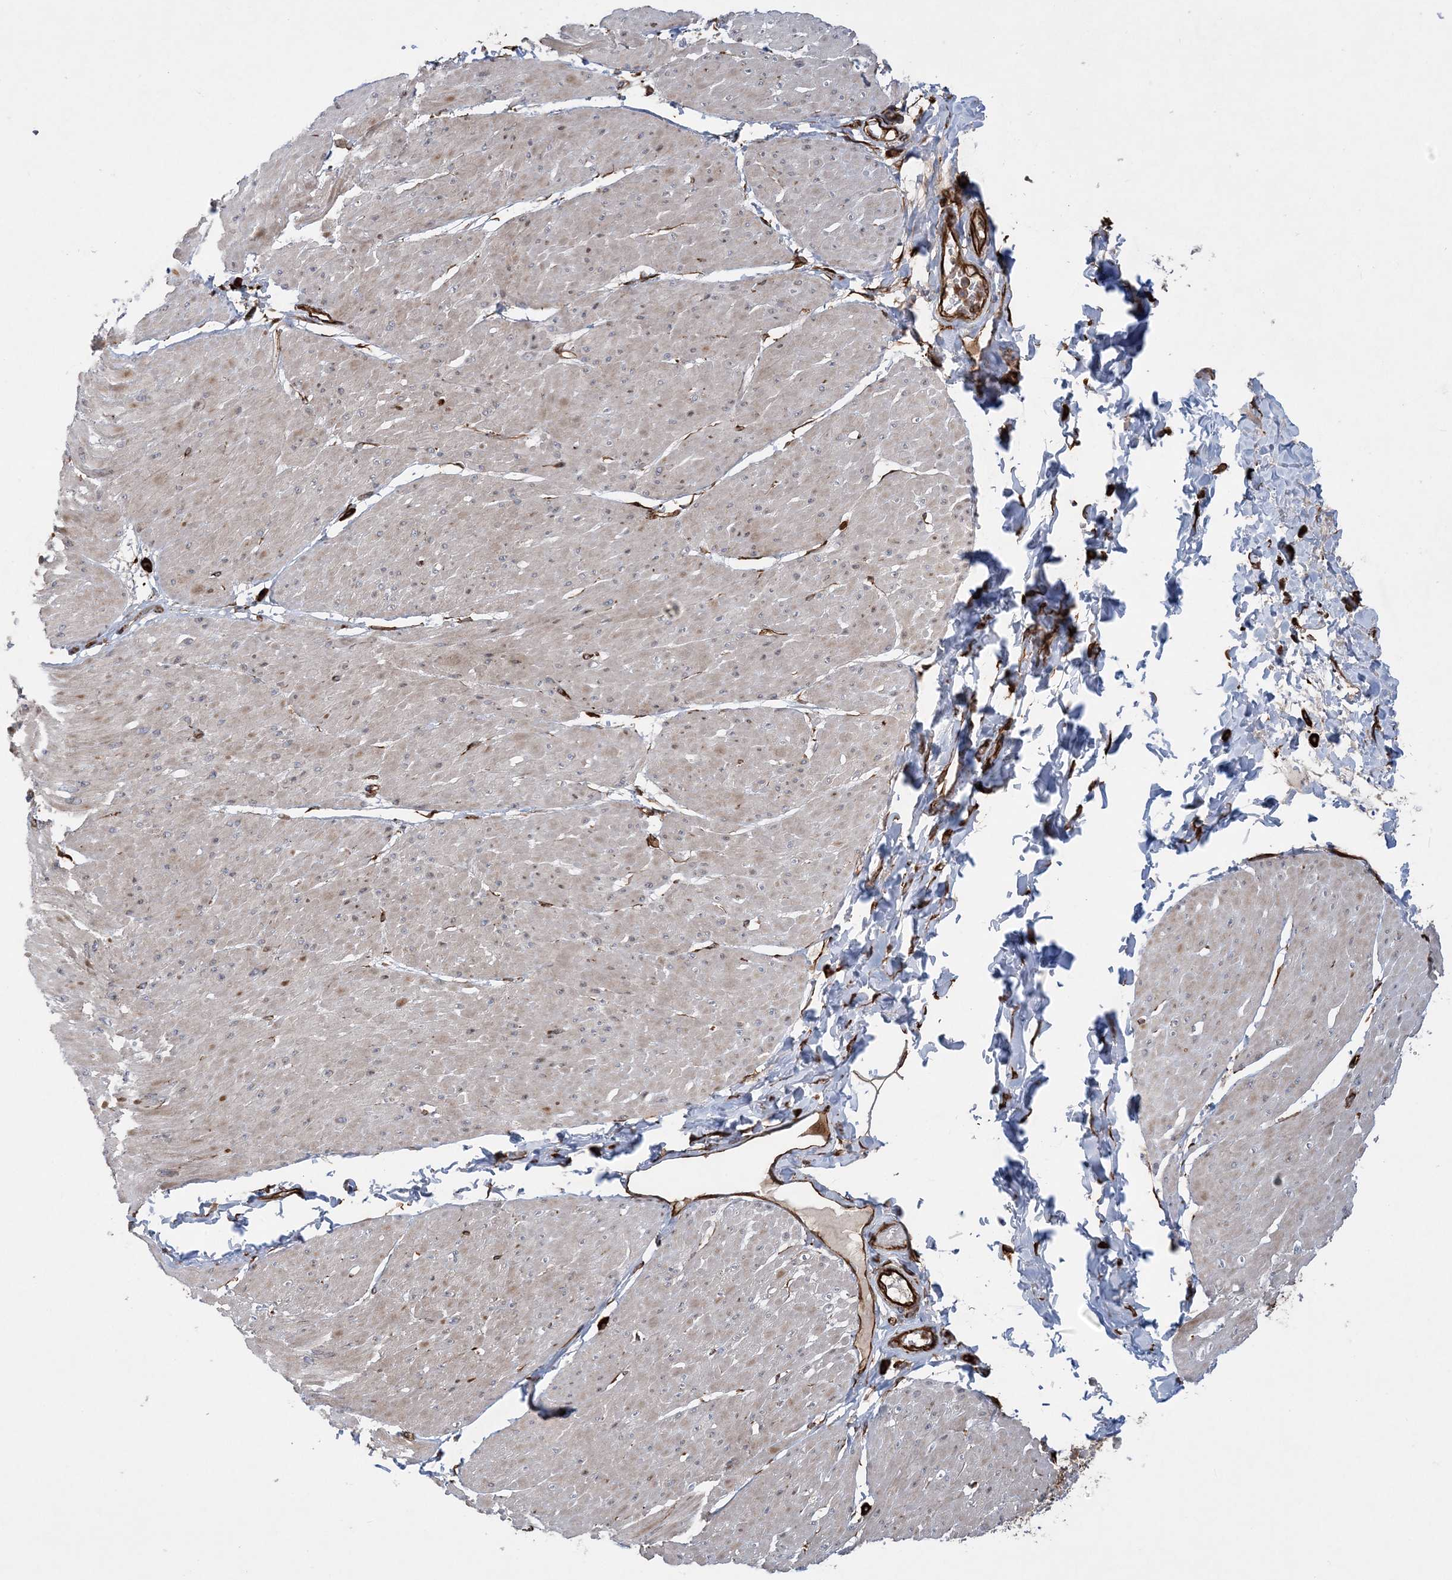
{"staining": {"intensity": "weak", "quantity": "<25%", "location": "cytoplasmic/membranous"}, "tissue": "smooth muscle", "cell_type": "Smooth muscle cells", "image_type": "normal", "snomed": [{"axis": "morphology", "description": "Urothelial carcinoma, High grade"}, {"axis": "topography", "description": "Urinary bladder"}], "caption": "DAB immunohistochemical staining of benign human smooth muscle displays no significant staining in smooth muscle cells.", "gene": "FAM114A2", "patient": {"sex": "male", "age": 46}}